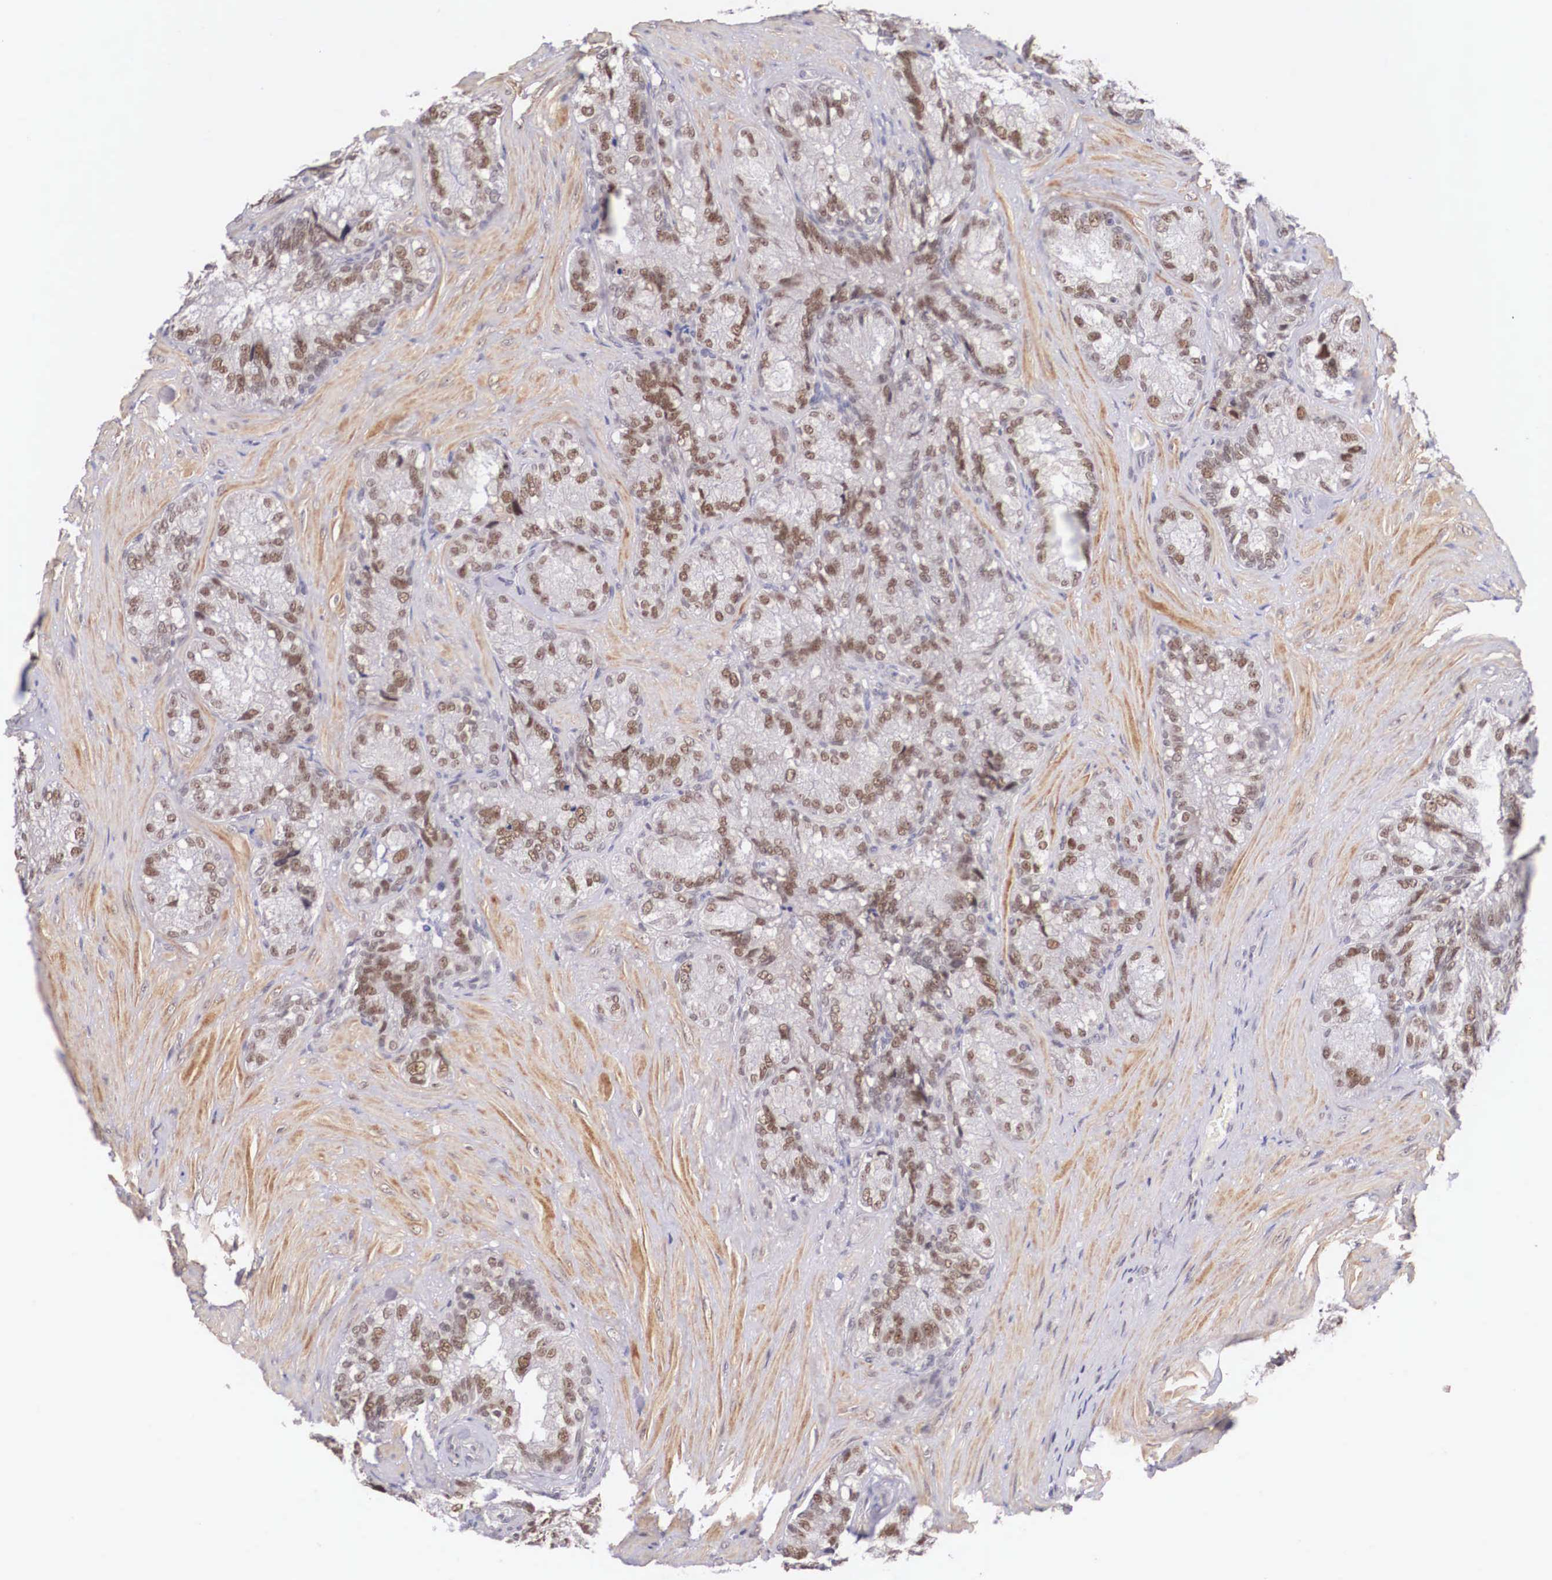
{"staining": {"intensity": "moderate", "quantity": ">75%", "location": "nuclear"}, "tissue": "seminal vesicle", "cell_type": "Glandular cells", "image_type": "normal", "snomed": [{"axis": "morphology", "description": "Normal tissue, NOS"}, {"axis": "topography", "description": "Seminal veicle"}], "caption": "Immunohistochemistry (IHC) micrograph of benign human seminal vesicle stained for a protein (brown), which shows medium levels of moderate nuclear staining in approximately >75% of glandular cells.", "gene": "ZNF275", "patient": {"sex": "male", "age": 69}}